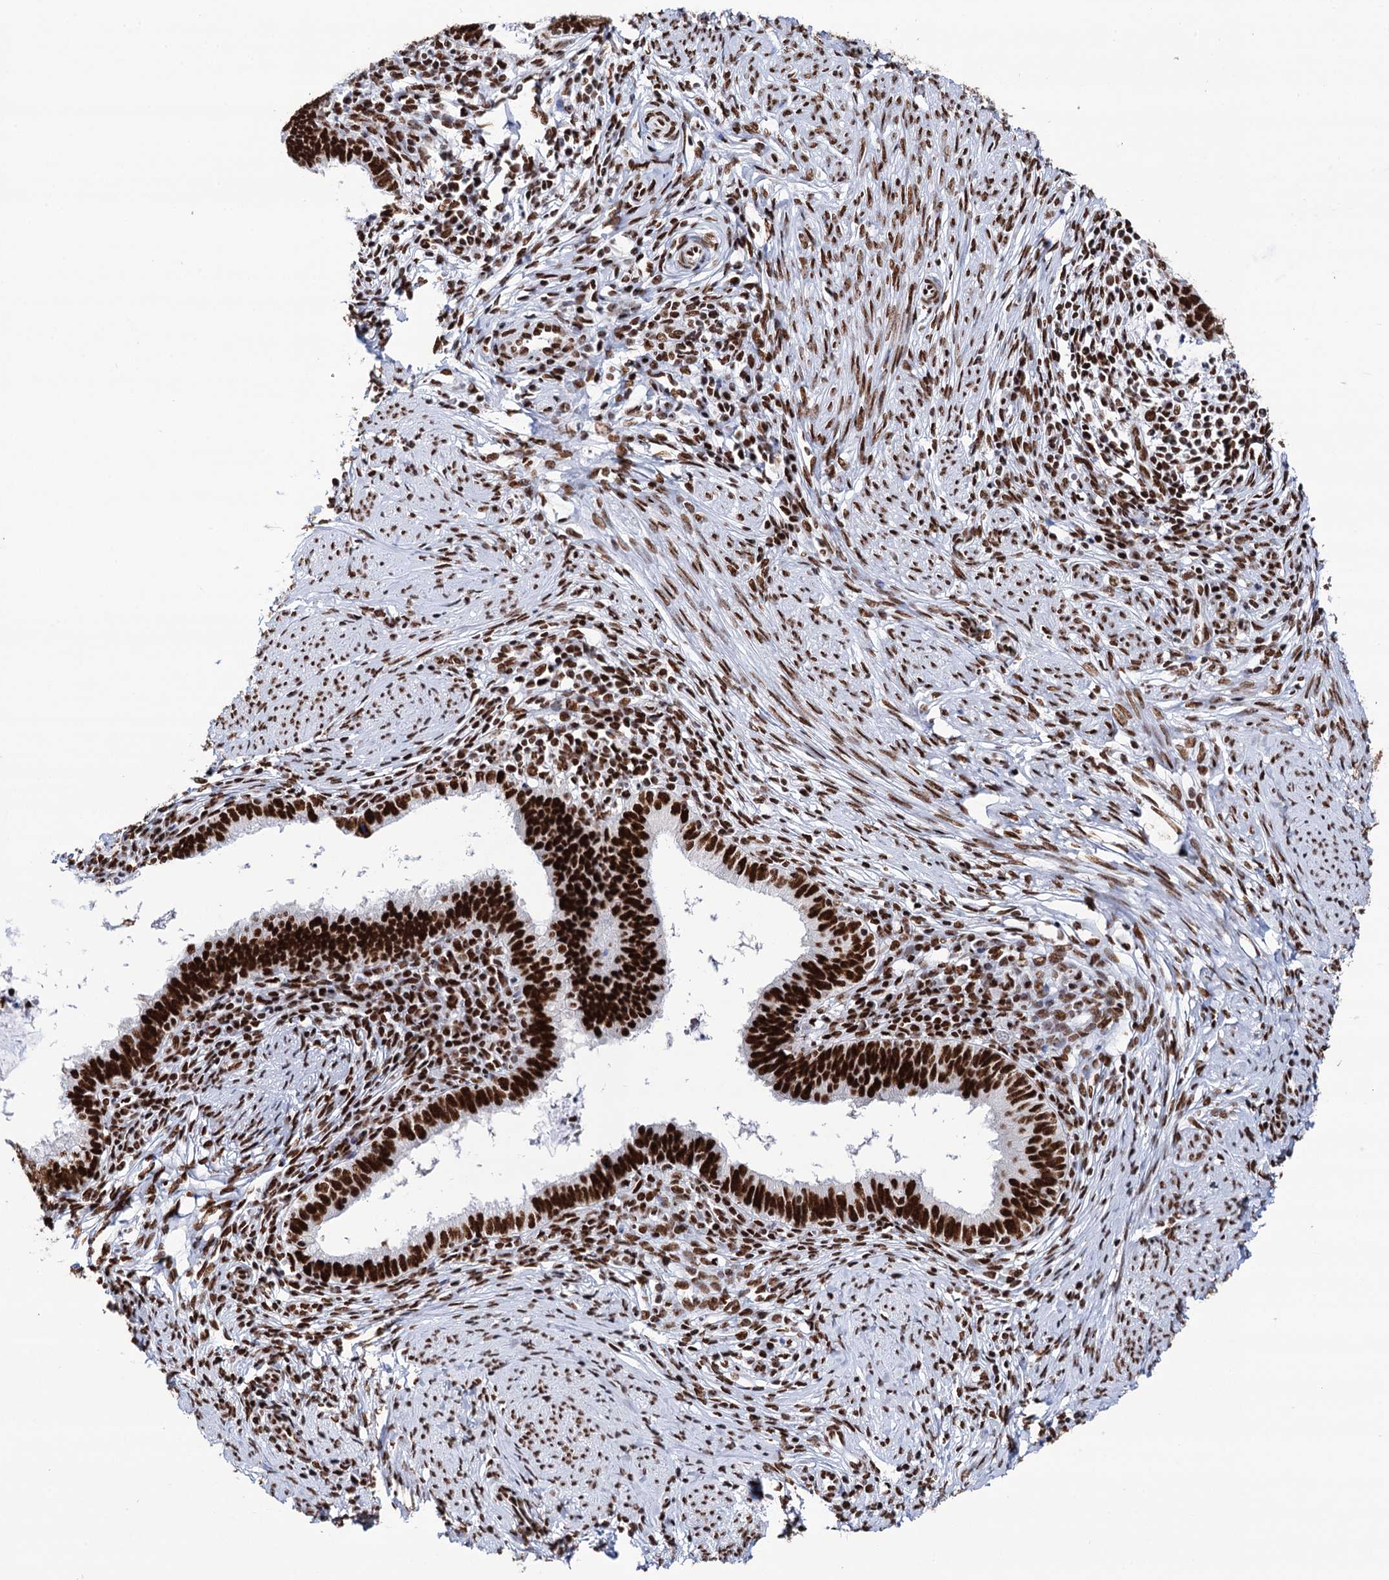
{"staining": {"intensity": "strong", "quantity": ">75%", "location": "nuclear"}, "tissue": "cervical cancer", "cell_type": "Tumor cells", "image_type": "cancer", "snomed": [{"axis": "morphology", "description": "Adenocarcinoma, NOS"}, {"axis": "topography", "description": "Cervix"}], "caption": "The micrograph displays a brown stain indicating the presence of a protein in the nuclear of tumor cells in cervical adenocarcinoma.", "gene": "MATR3", "patient": {"sex": "female", "age": 36}}